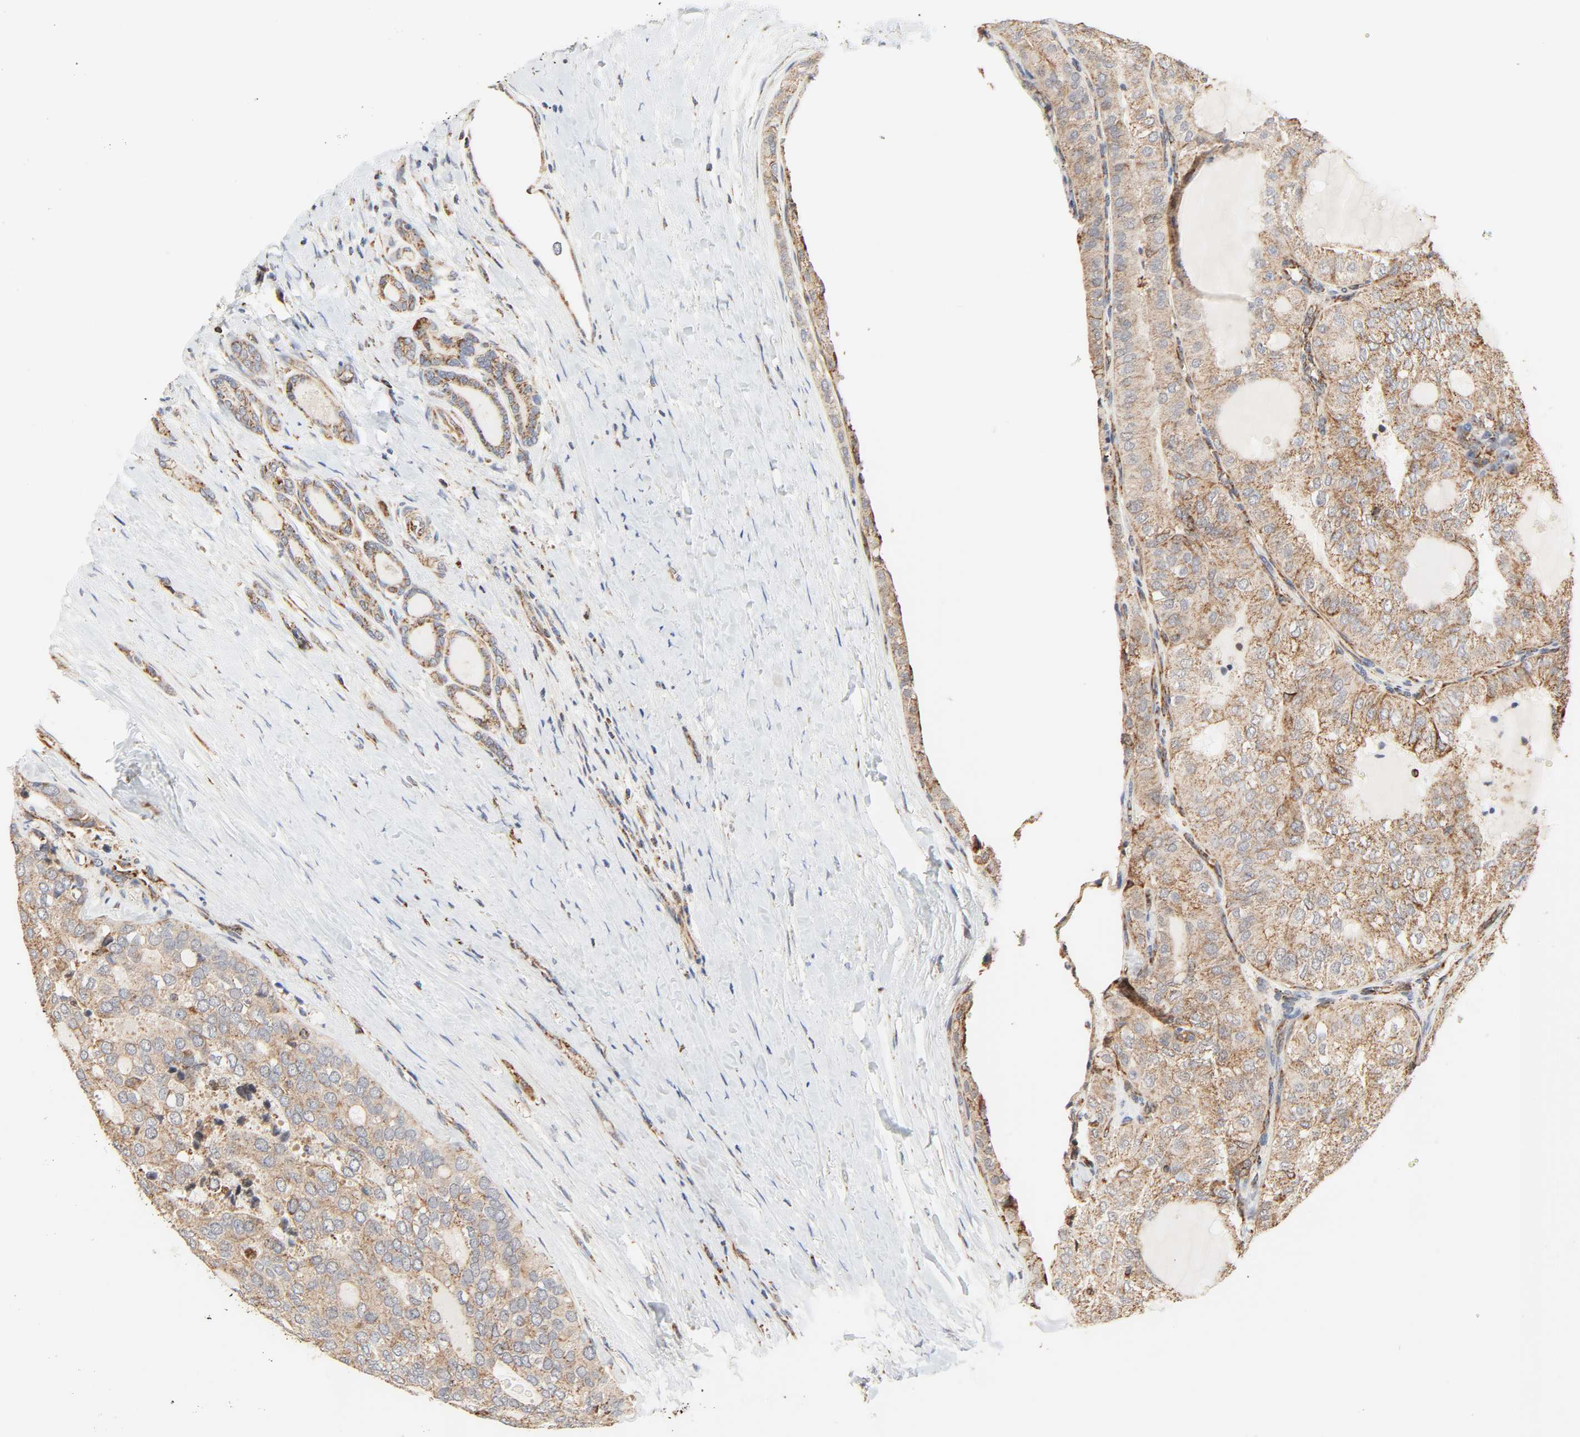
{"staining": {"intensity": "moderate", "quantity": ">75%", "location": "cytoplasmic/membranous"}, "tissue": "thyroid cancer", "cell_type": "Tumor cells", "image_type": "cancer", "snomed": [{"axis": "morphology", "description": "Follicular adenoma carcinoma, NOS"}, {"axis": "topography", "description": "Thyroid gland"}], "caption": "Protein analysis of thyroid cancer tissue displays moderate cytoplasmic/membranous positivity in approximately >75% of tumor cells.", "gene": "ZMAT5", "patient": {"sex": "male", "age": 75}}